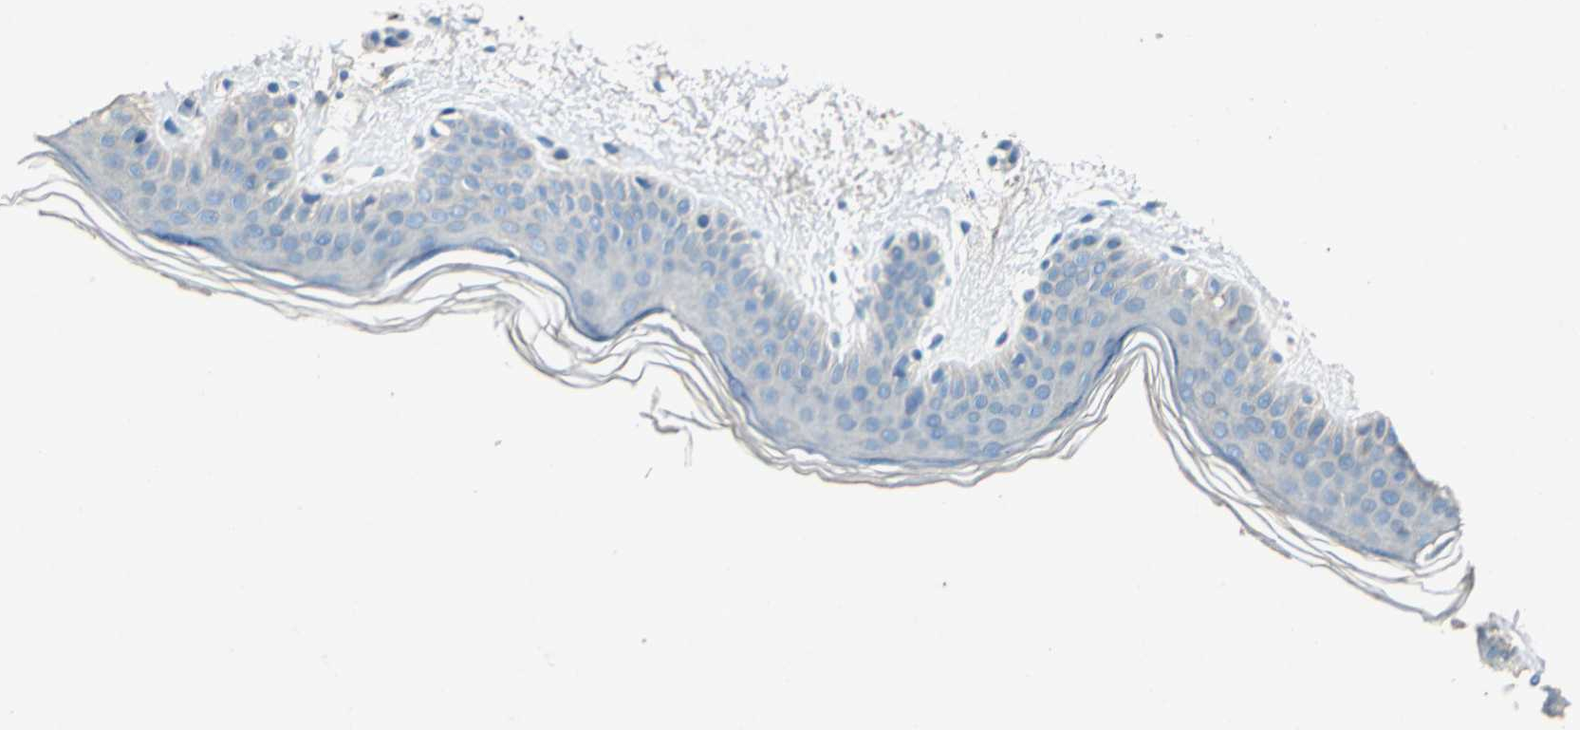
{"staining": {"intensity": "negative", "quantity": "none", "location": "none"}, "tissue": "skin", "cell_type": "Fibroblasts", "image_type": "normal", "snomed": [{"axis": "morphology", "description": "Normal tissue, NOS"}, {"axis": "topography", "description": "Skin"}], "caption": "This histopathology image is of unremarkable skin stained with immunohistochemistry (IHC) to label a protein in brown with the nuclei are counter-stained blue. There is no expression in fibroblasts.", "gene": "ADAMTS5", "patient": {"sex": "female", "age": 56}}